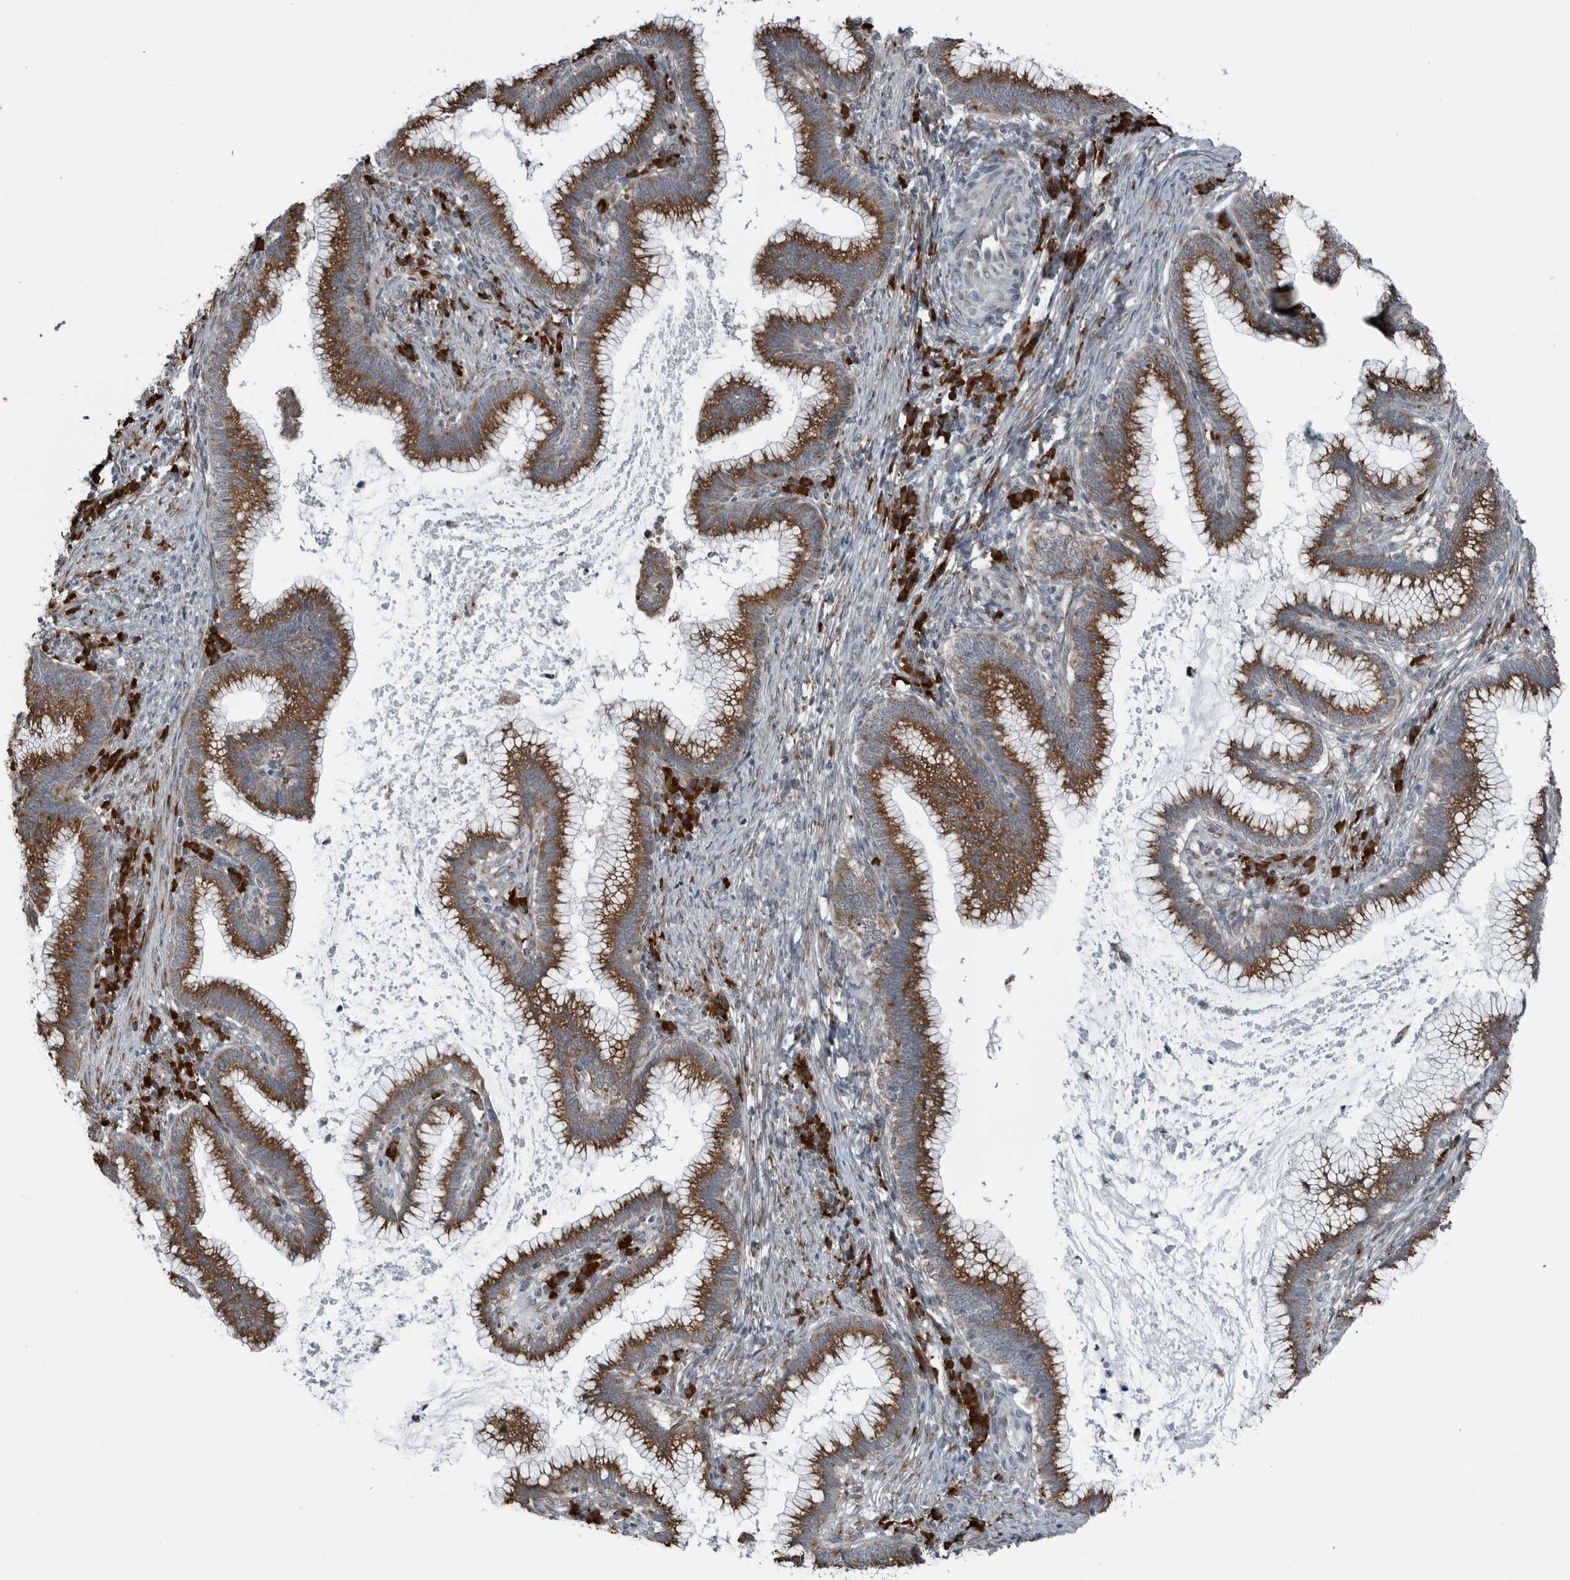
{"staining": {"intensity": "moderate", "quantity": ">75%", "location": "cytoplasmic/membranous"}, "tissue": "cervical cancer", "cell_type": "Tumor cells", "image_type": "cancer", "snomed": [{"axis": "morphology", "description": "Adenocarcinoma, NOS"}, {"axis": "topography", "description": "Cervix"}], "caption": "A photomicrograph of human cervical cancer (adenocarcinoma) stained for a protein reveals moderate cytoplasmic/membranous brown staining in tumor cells. (Brightfield microscopy of DAB IHC at high magnification).", "gene": "CEP85", "patient": {"sex": "female", "age": 36}}